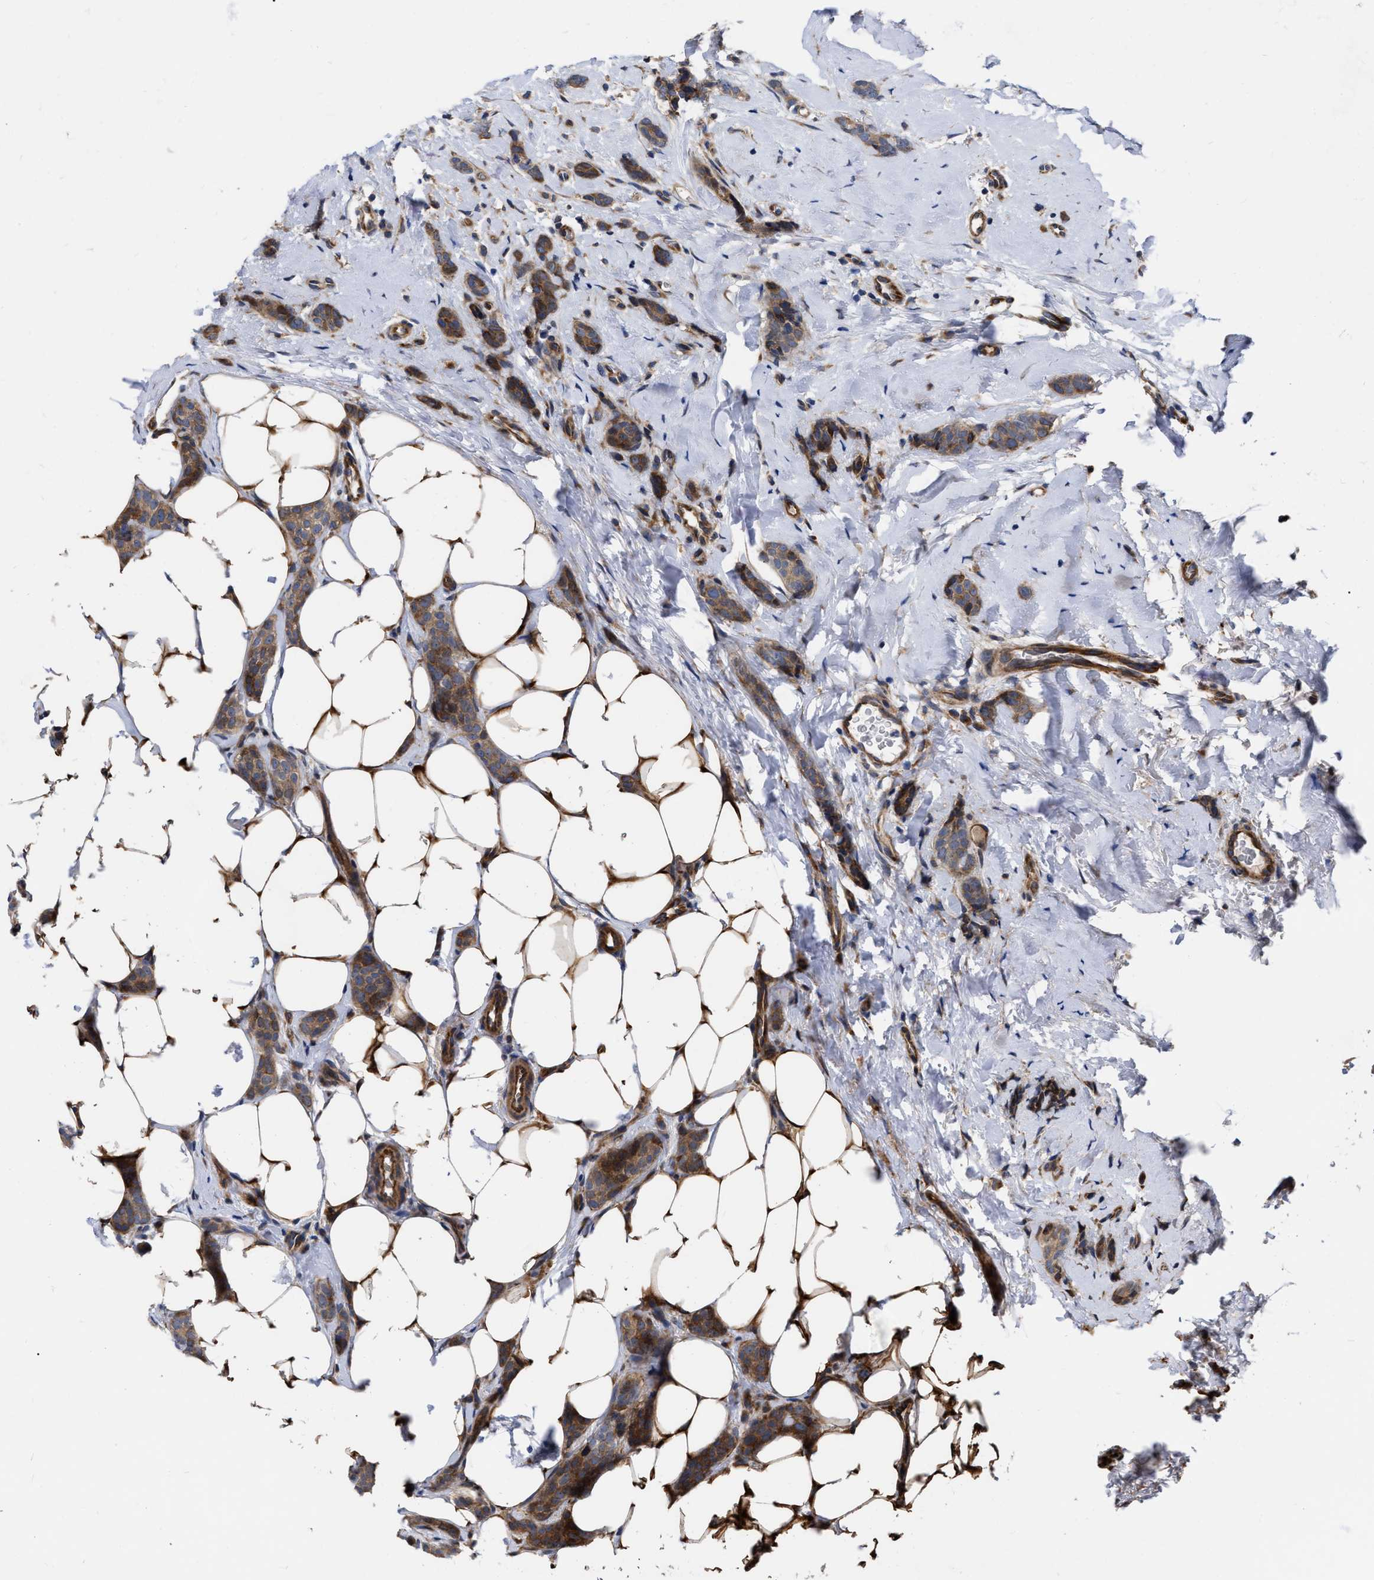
{"staining": {"intensity": "moderate", "quantity": "25%-75%", "location": "cytoplasmic/membranous"}, "tissue": "breast cancer", "cell_type": "Tumor cells", "image_type": "cancer", "snomed": [{"axis": "morphology", "description": "Lobular carcinoma"}, {"axis": "topography", "description": "Skin"}, {"axis": "topography", "description": "Breast"}], "caption": "Immunohistochemical staining of breast cancer exhibits medium levels of moderate cytoplasmic/membranous expression in about 25%-75% of tumor cells.", "gene": "MLST8", "patient": {"sex": "female", "age": 46}}